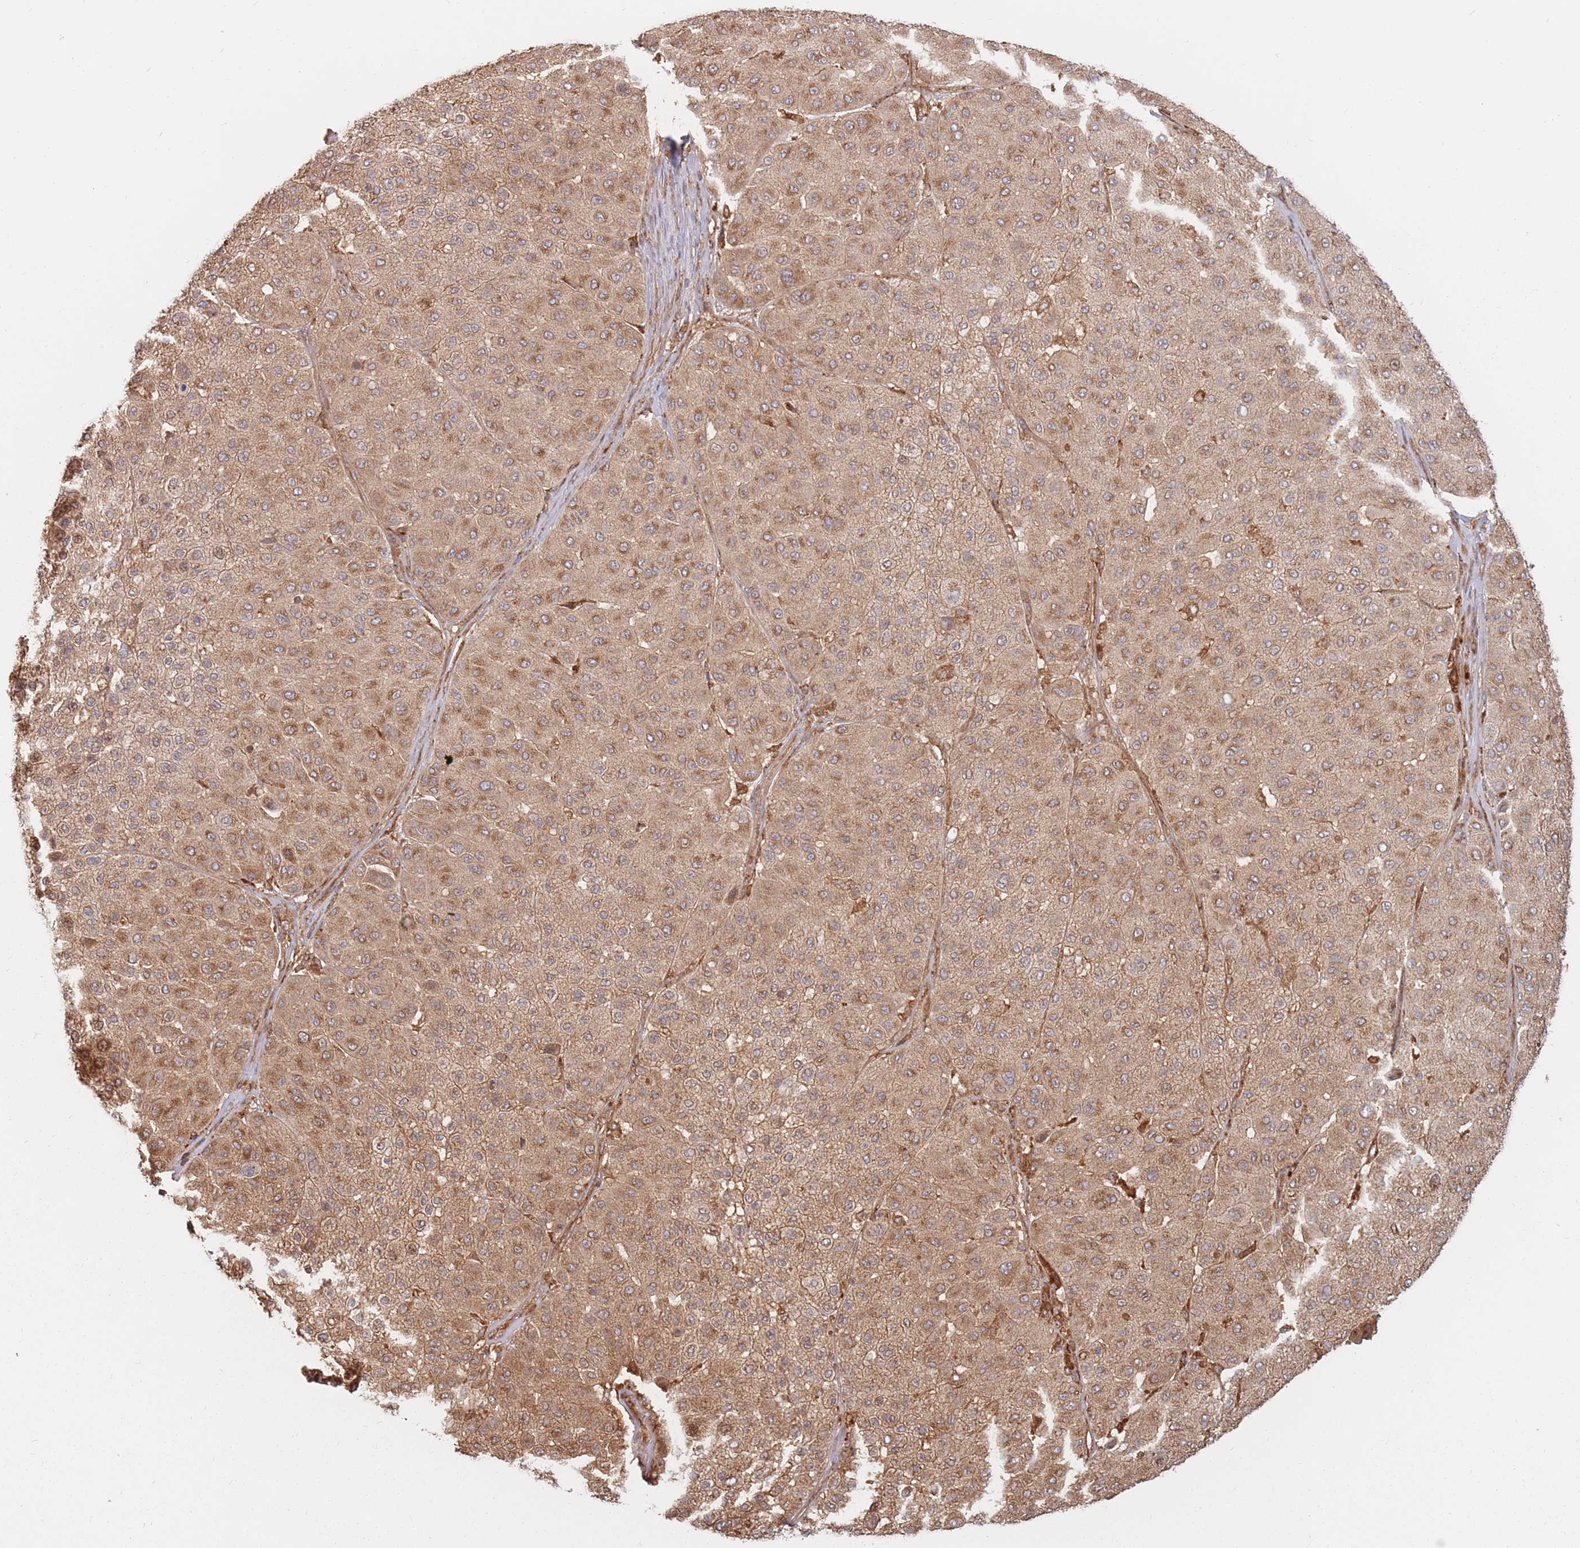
{"staining": {"intensity": "moderate", "quantity": ">75%", "location": "cytoplasmic/membranous"}, "tissue": "melanoma", "cell_type": "Tumor cells", "image_type": "cancer", "snomed": [{"axis": "morphology", "description": "Malignant melanoma, Metastatic site"}, {"axis": "topography", "description": "Smooth muscle"}], "caption": "Malignant melanoma (metastatic site) stained for a protein exhibits moderate cytoplasmic/membranous positivity in tumor cells.", "gene": "RASSF2", "patient": {"sex": "male", "age": 41}}